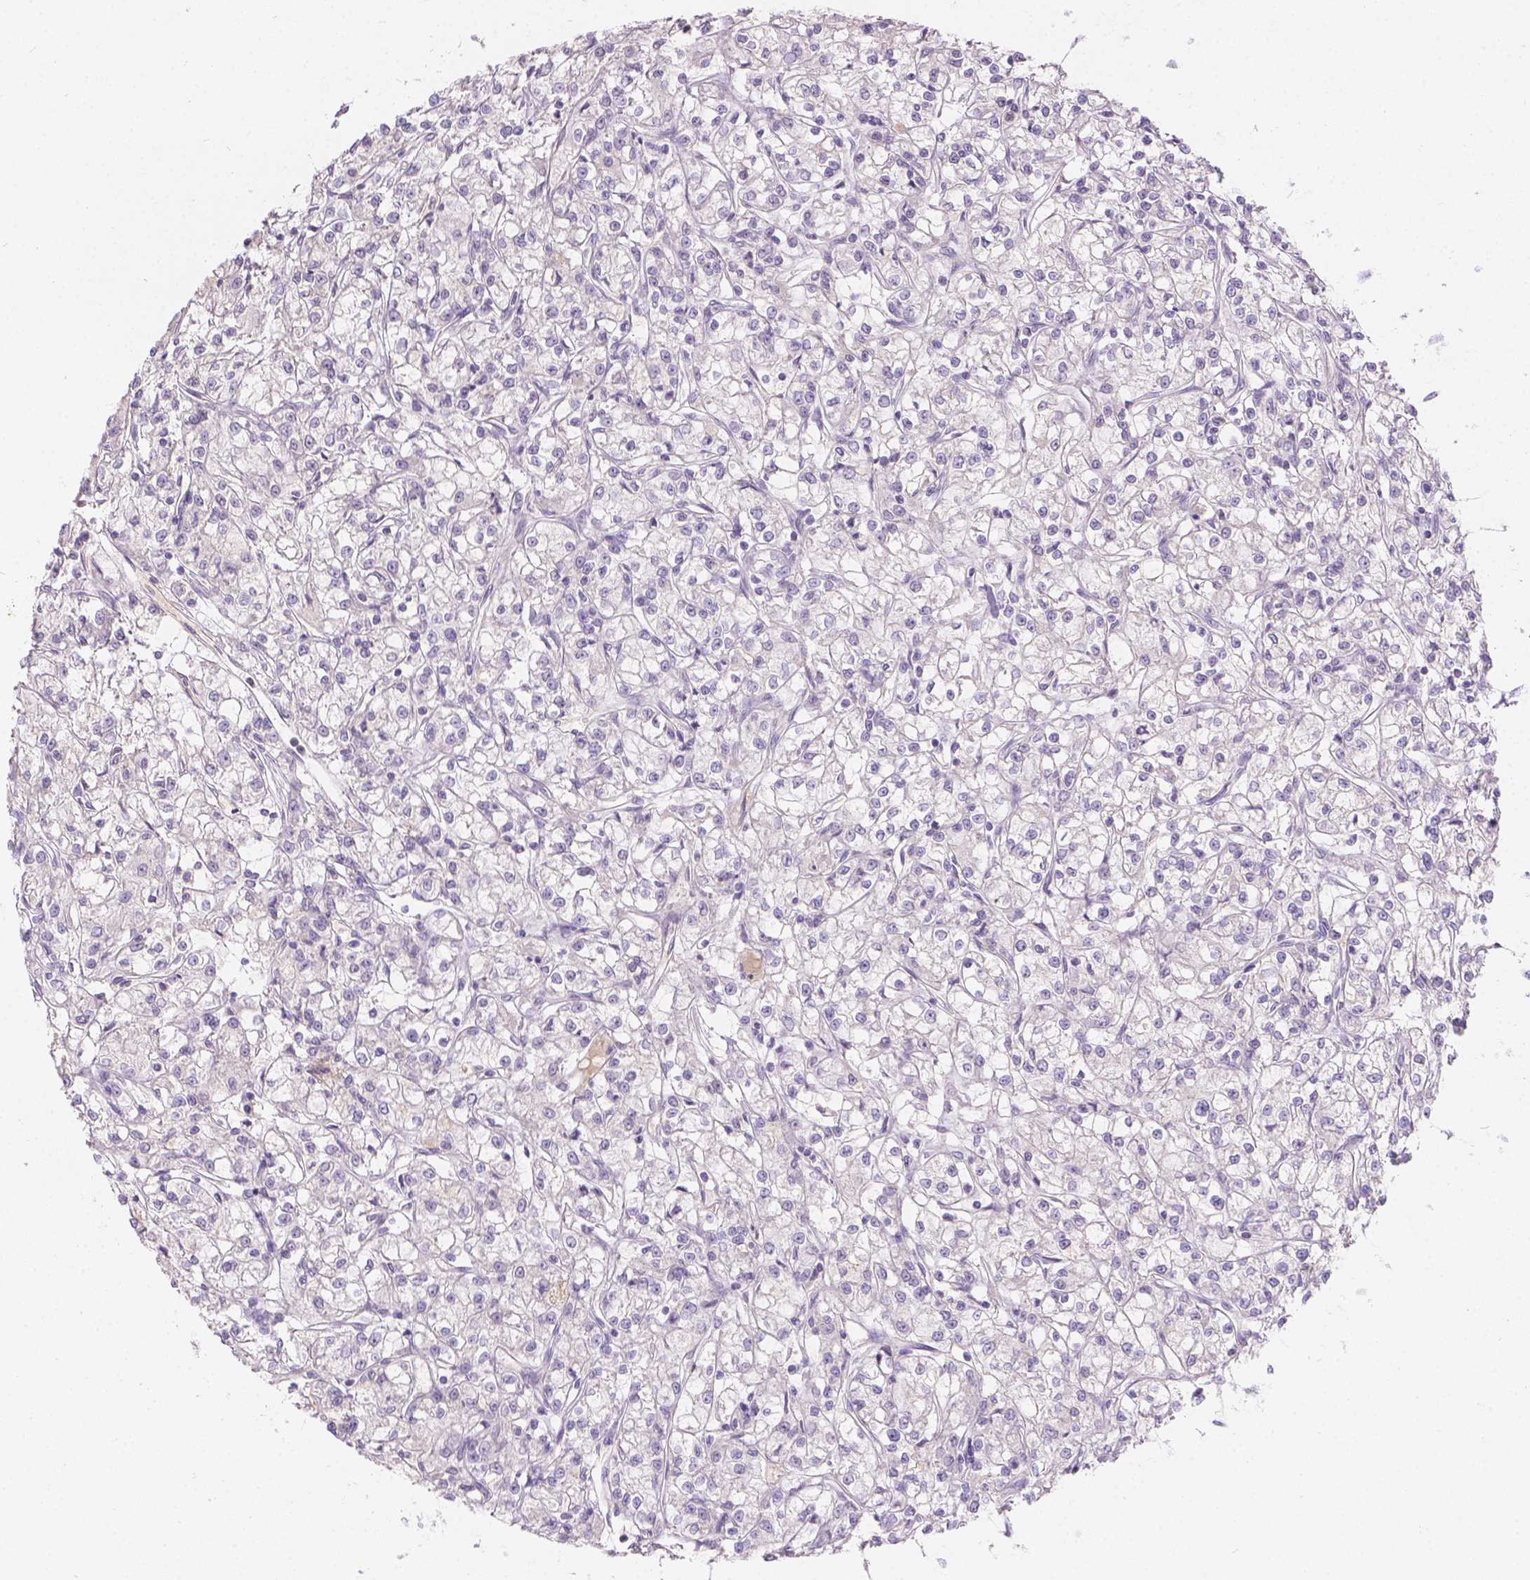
{"staining": {"intensity": "negative", "quantity": "none", "location": "none"}, "tissue": "renal cancer", "cell_type": "Tumor cells", "image_type": "cancer", "snomed": [{"axis": "morphology", "description": "Adenocarcinoma, NOS"}, {"axis": "topography", "description": "Kidney"}], "caption": "IHC histopathology image of renal cancer (adenocarcinoma) stained for a protein (brown), which displays no positivity in tumor cells.", "gene": "DCAF4L1", "patient": {"sex": "female", "age": 59}}